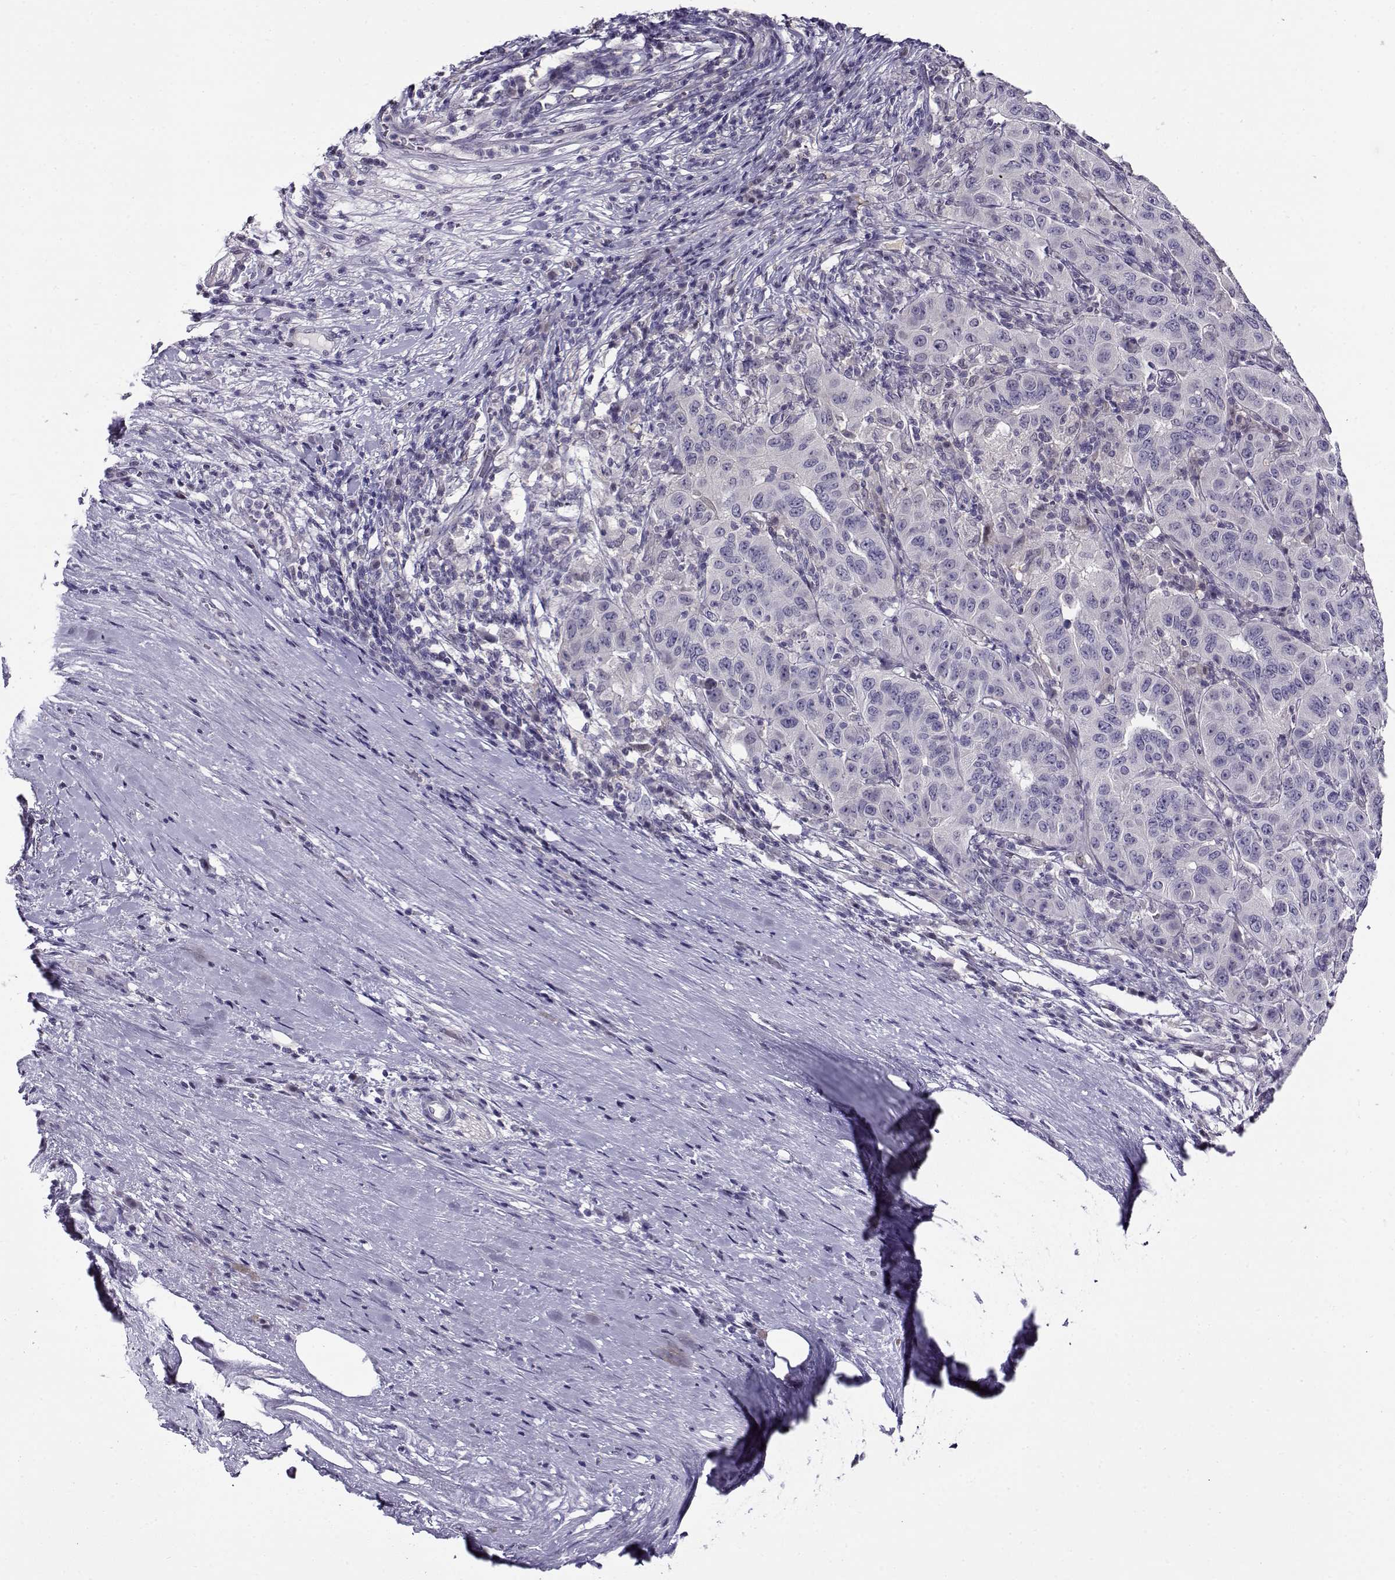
{"staining": {"intensity": "negative", "quantity": "none", "location": "none"}, "tissue": "pancreatic cancer", "cell_type": "Tumor cells", "image_type": "cancer", "snomed": [{"axis": "morphology", "description": "Adenocarcinoma, NOS"}, {"axis": "topography", "description": "Pancreas"}], "caption": "IHC photomicrograph of neoplastic tissue: human pancreatic cancer stained with DAB demonstrates no significant protein staining in tumor cells. The staining was performed using DAB to visualize the protein expression in brown, while the nuclei were stained in blue with hematoxylin (Magnification: 20x).", "gene": "FEZF1", "patient": {"sex": "male", "age": 63}}